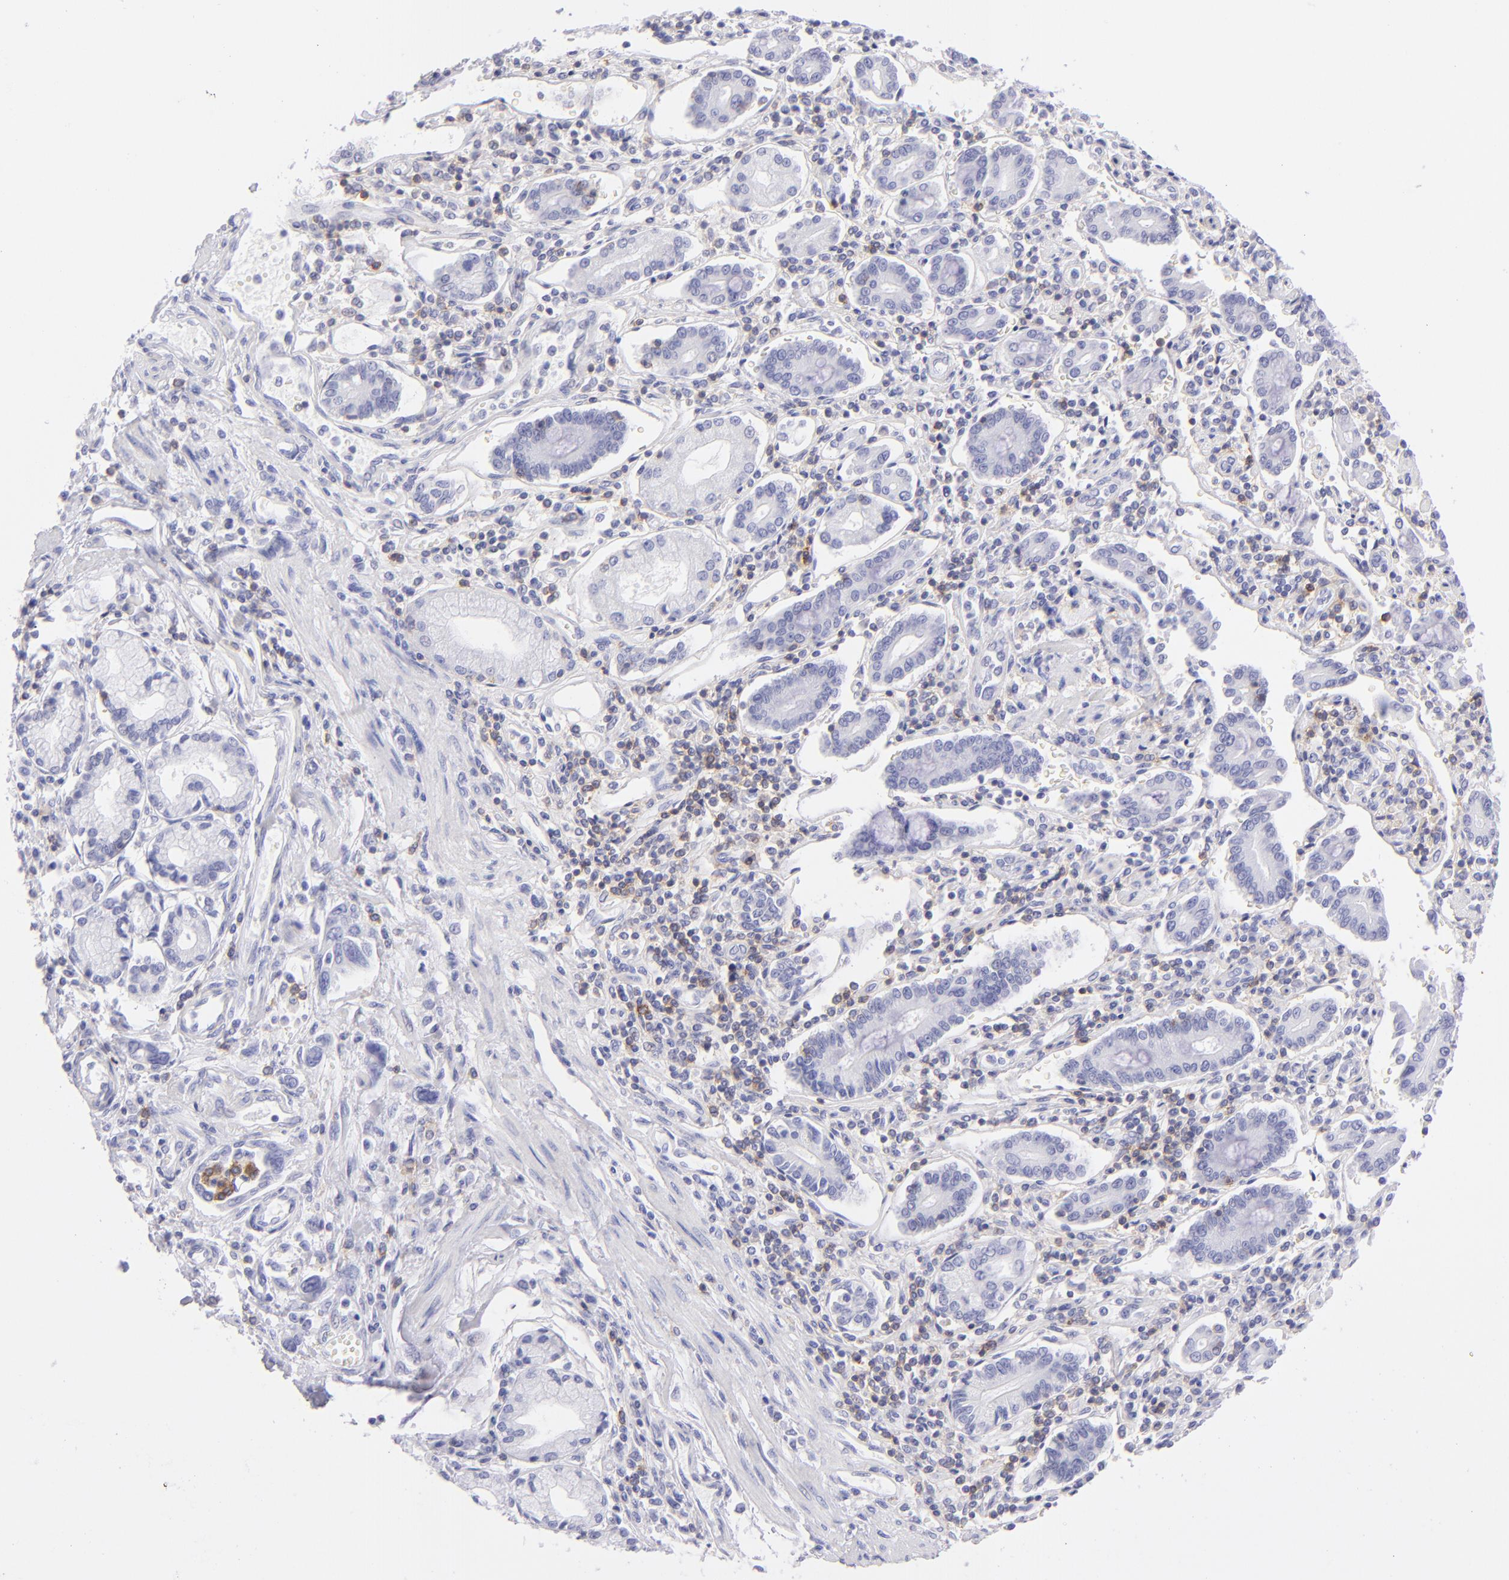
{"staining": {"intensity": "negative", "quantity": "none", "location": "none"}, "tissue": "pancreatic cancer", "cell_type": "Tumor cells", "image_type": "cancer", "snomed": [{"axis": "morphology", "description": "Adenocarcinoma, NOS"}, {"axis": "topography", "description": "Pancreas"}], "caption": "An IHC histopathology image of pancreatic cancer is shown. There is no staining in tumor cells of pancreatic cancer. (DAB immunohistochemistry with hematoxylin counter stain).", "gene": "CD69", "patient": {"sex": "female", "age": 57}}